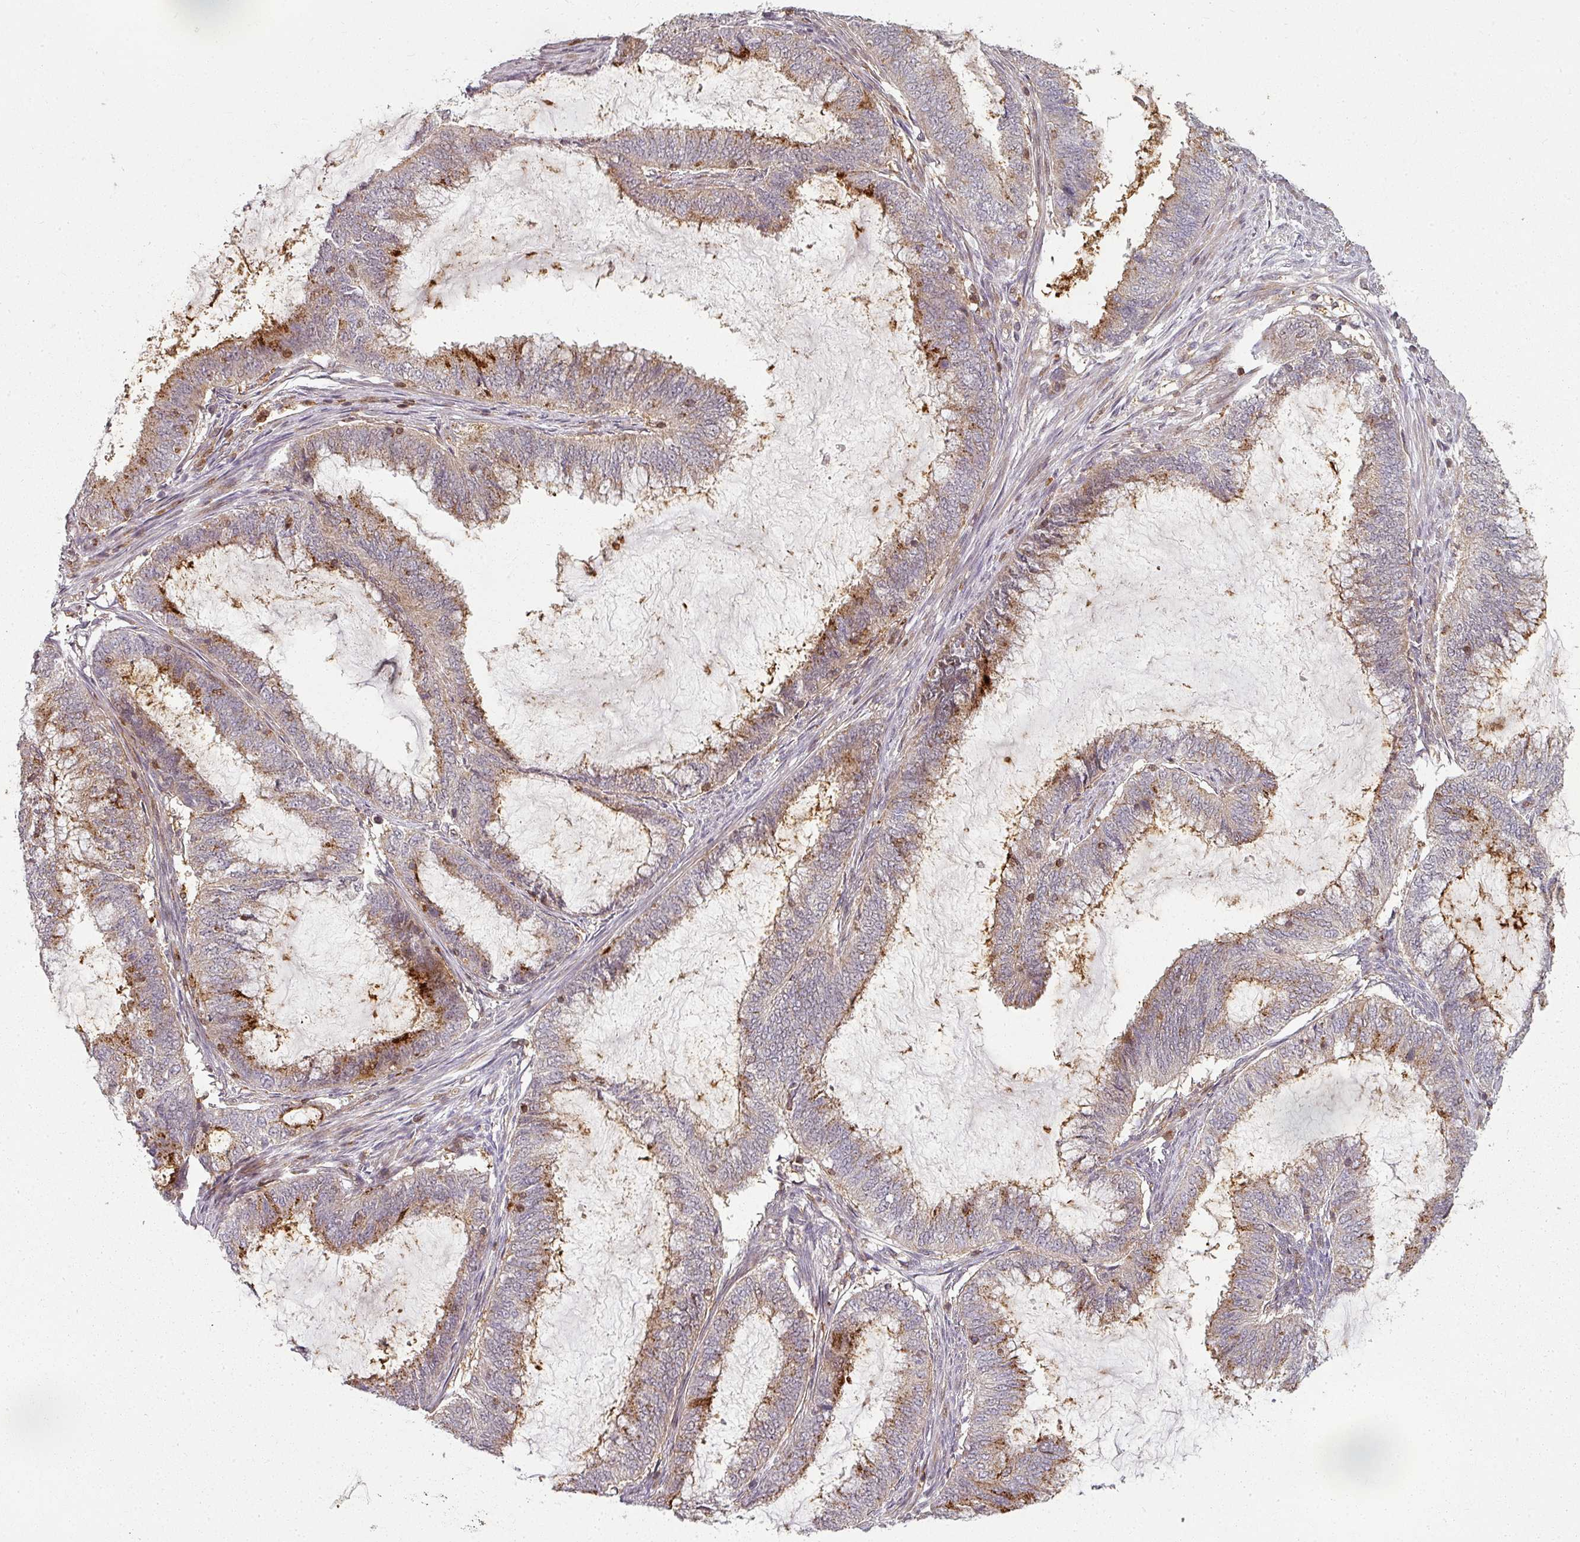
{"staining": {"intensity": "moderate", "quantity": "25%-75%", "location": "cytoplasmic/membranous"}, "tissue": "endometrial cancer", "cell_type": "Tumor cells", "image_type": "cancer", "snomed": [{"axis": "morphology", "description": "Adenocarcinoma, NOS"}, {"axis": "topography", "description": "Endometrium"}], "caption": "A brown stain labels moderate cytoplasmic/membranous positivity of a protein in endometrial adenocarcinoma tumor cells.", "gene": "CLIC1", "patient": {"sex": "female", "age": 51}}